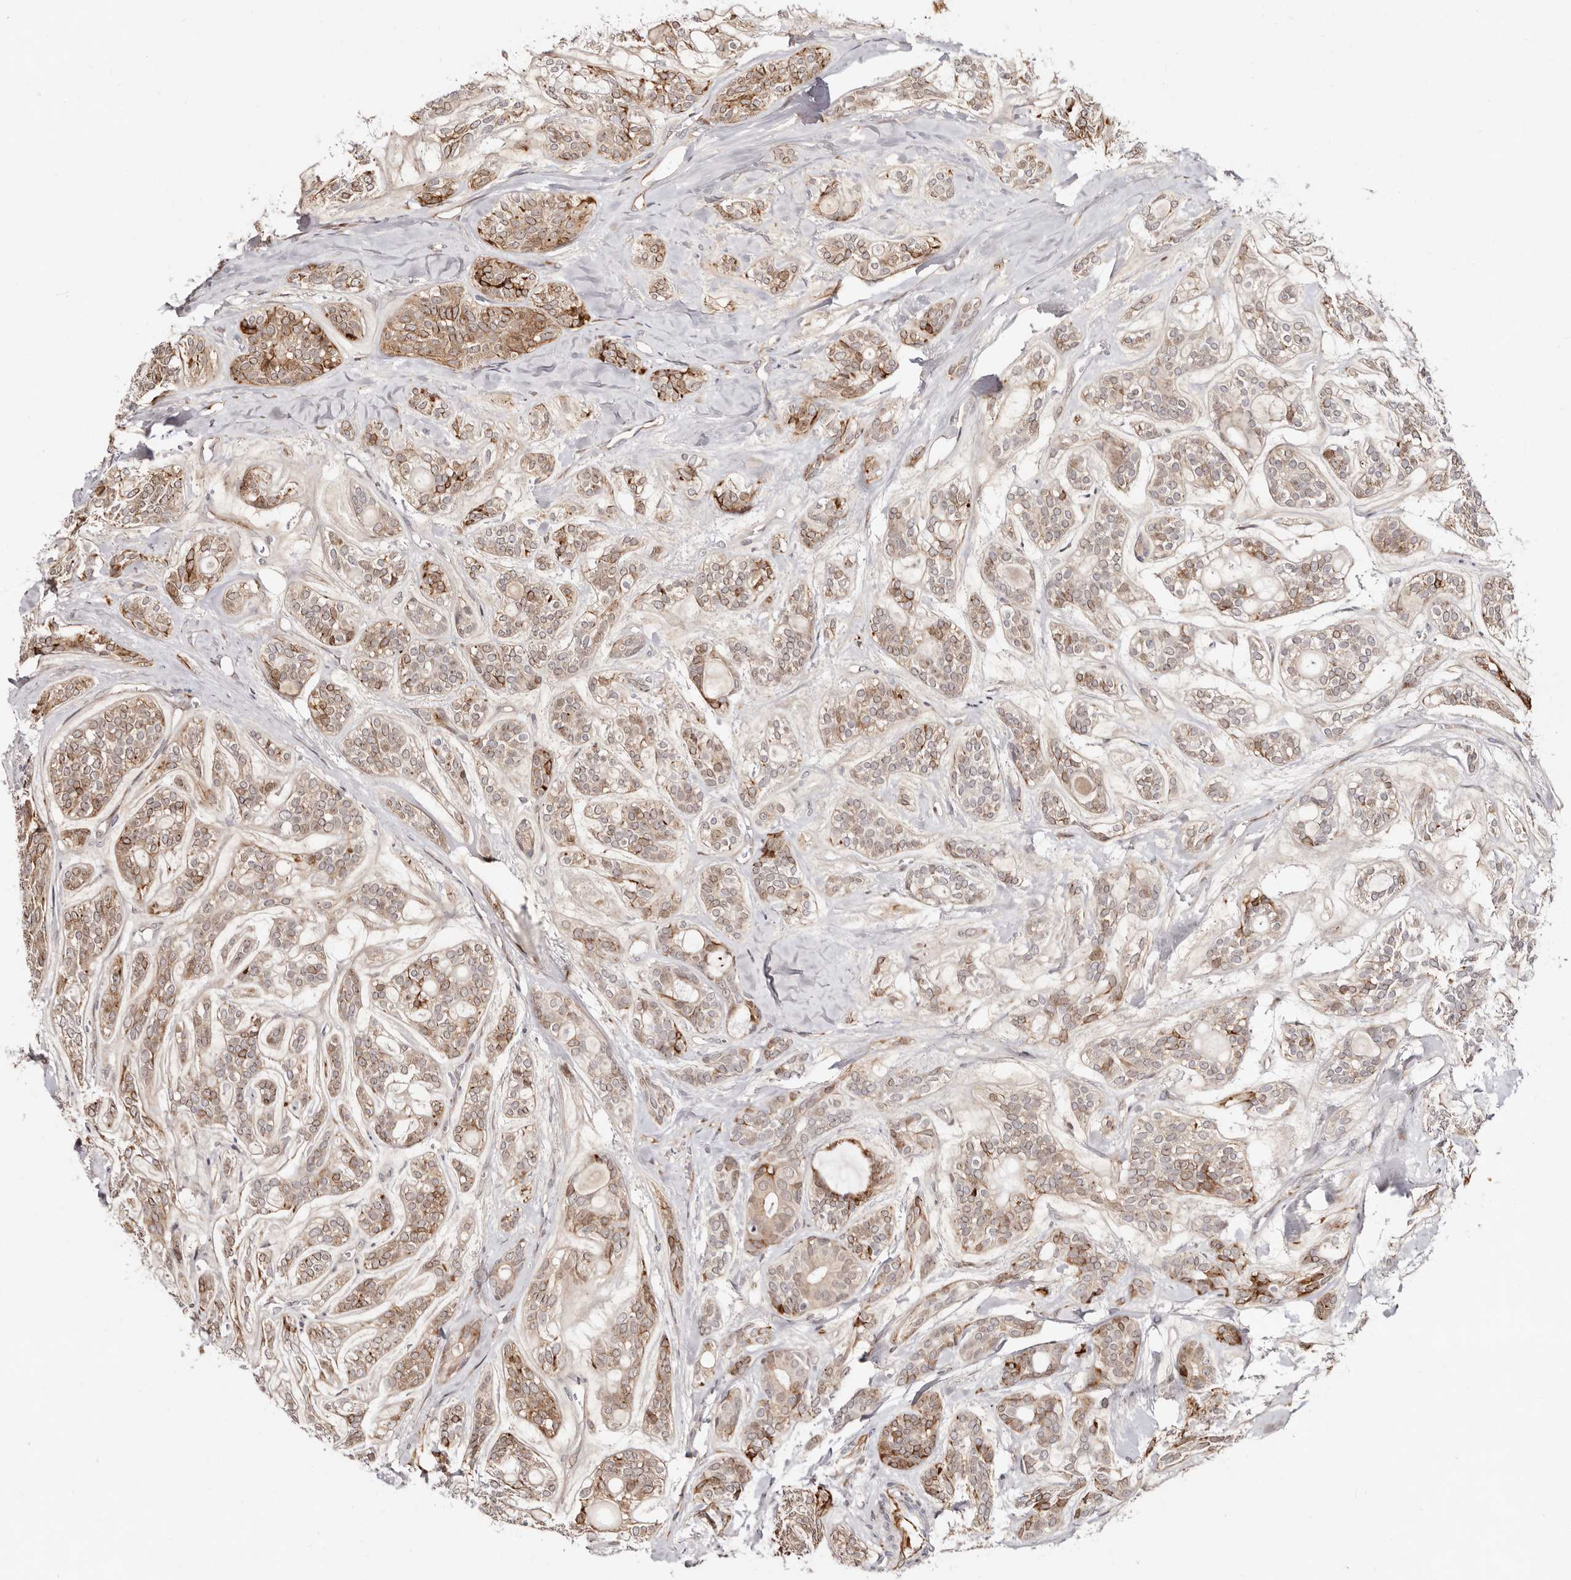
{"staining": {"intensity": "moderate", "quantity": "25%-75%", "location": "cytoplasmic/membranous"}, "tissue": "head and neck cancer", "cell_type": "Tumor cells", "image_type": "cancer", "snomed": [{"axis": "morphology", "description": "Adenocarcinoma, NOS"}, {"axis": "topography", "description": "Head-Neck"}], "caption": "This is a histology image of immunohistochemistry (IHC) staining of adenocarcinoma (head and neck), which shows moderate staining in the cytoplasmic/membranous of tumor cells.", "gene": "BCL2L15", "patient": {"sex": "male", "age": 66}}